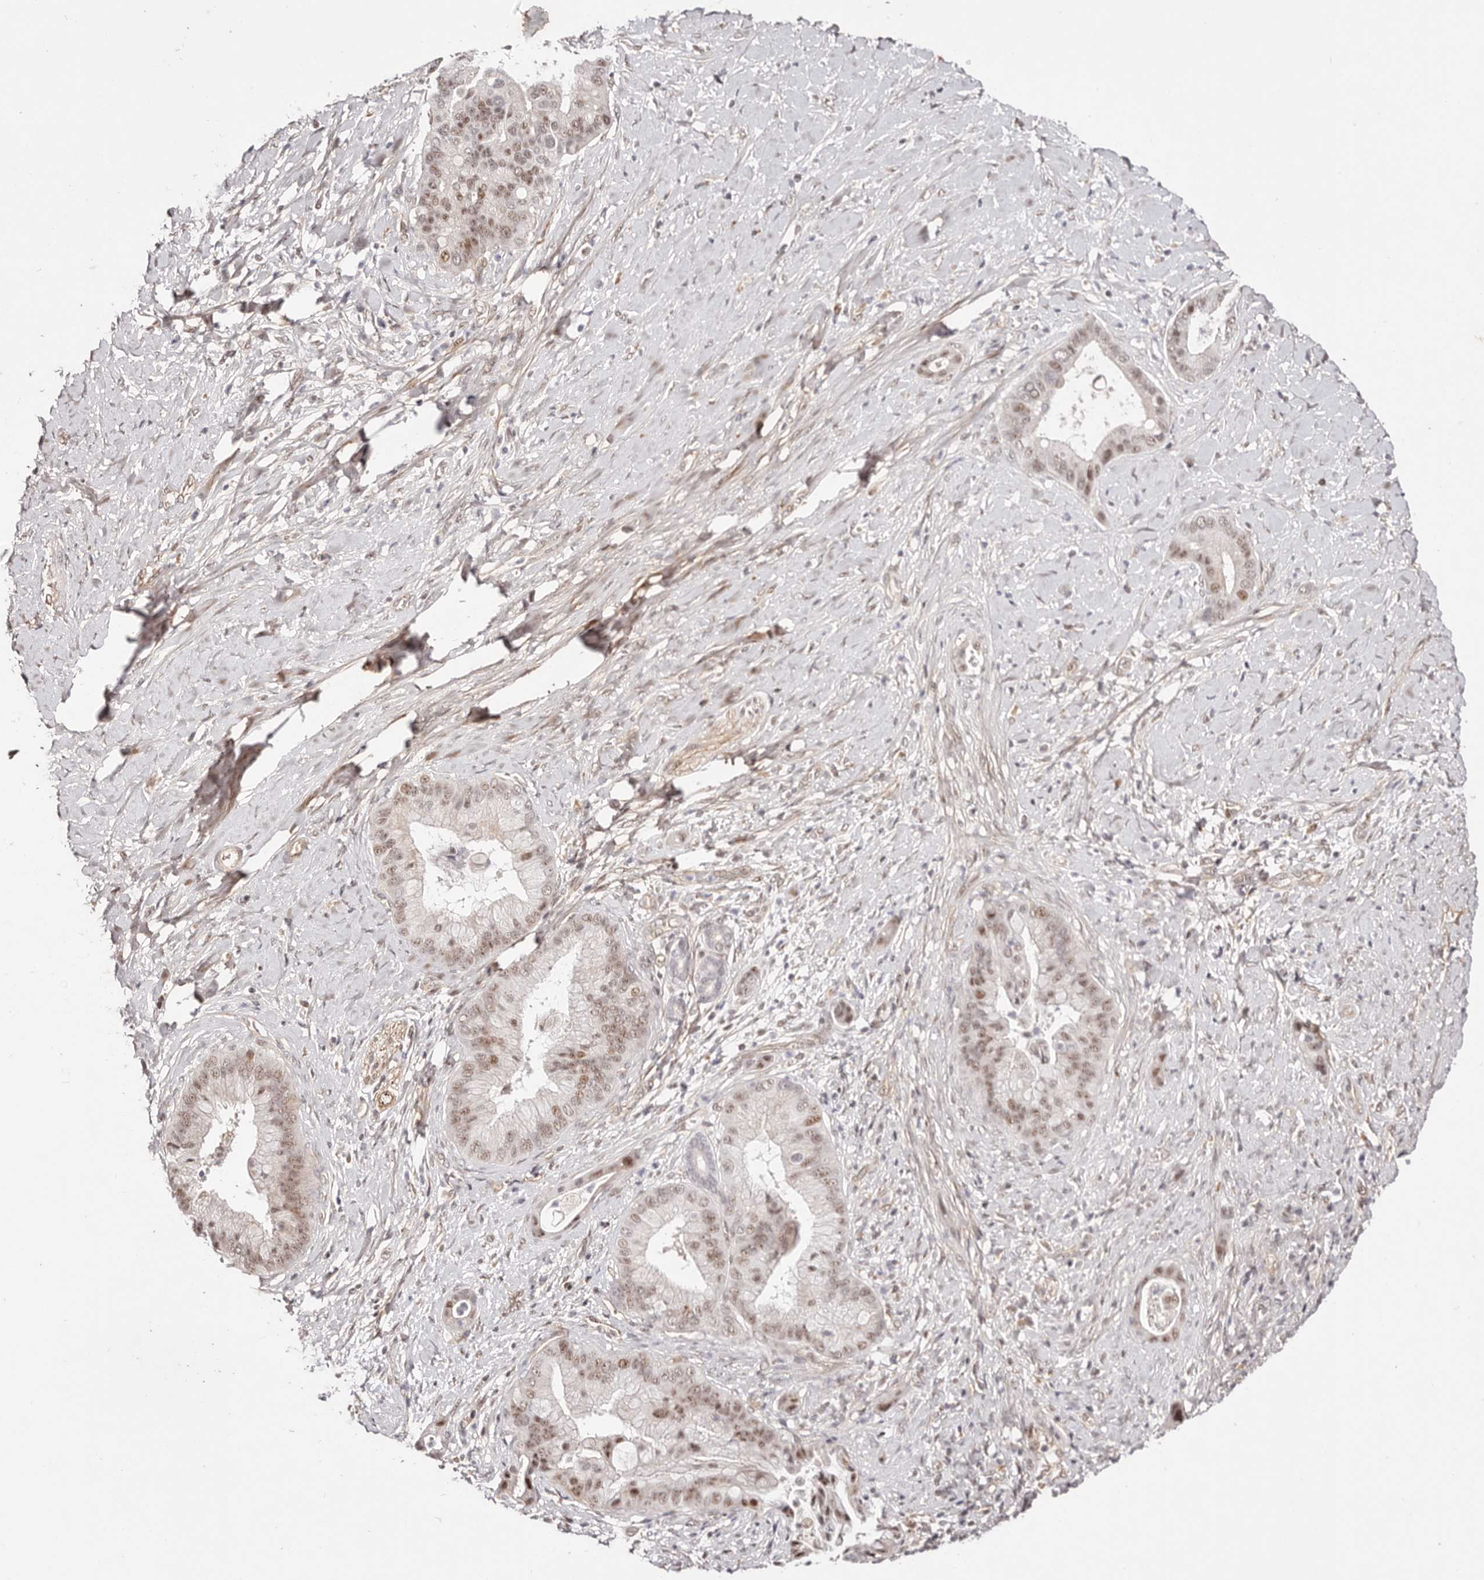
{"staining": {"intensity": "moderate", "quantity": ">75%", "location": "nuclear"}, "tissue": "liver cancer", "cell_type": "Tumor cells", "image_type": "cancer", "snomed": [{"axis": "morphology", "description": "Cholangiocarcinoma"}, {"axis": "topography", "description": "Liver"}], "caption": "Cholangiocarcinoma (liver) stained for a protein (brown) demonstrates moderate nuclear positive staining in approximately >75% of tumor cells.", "gene": "WRN", "patient": {"sex": "female", "age": 54}}